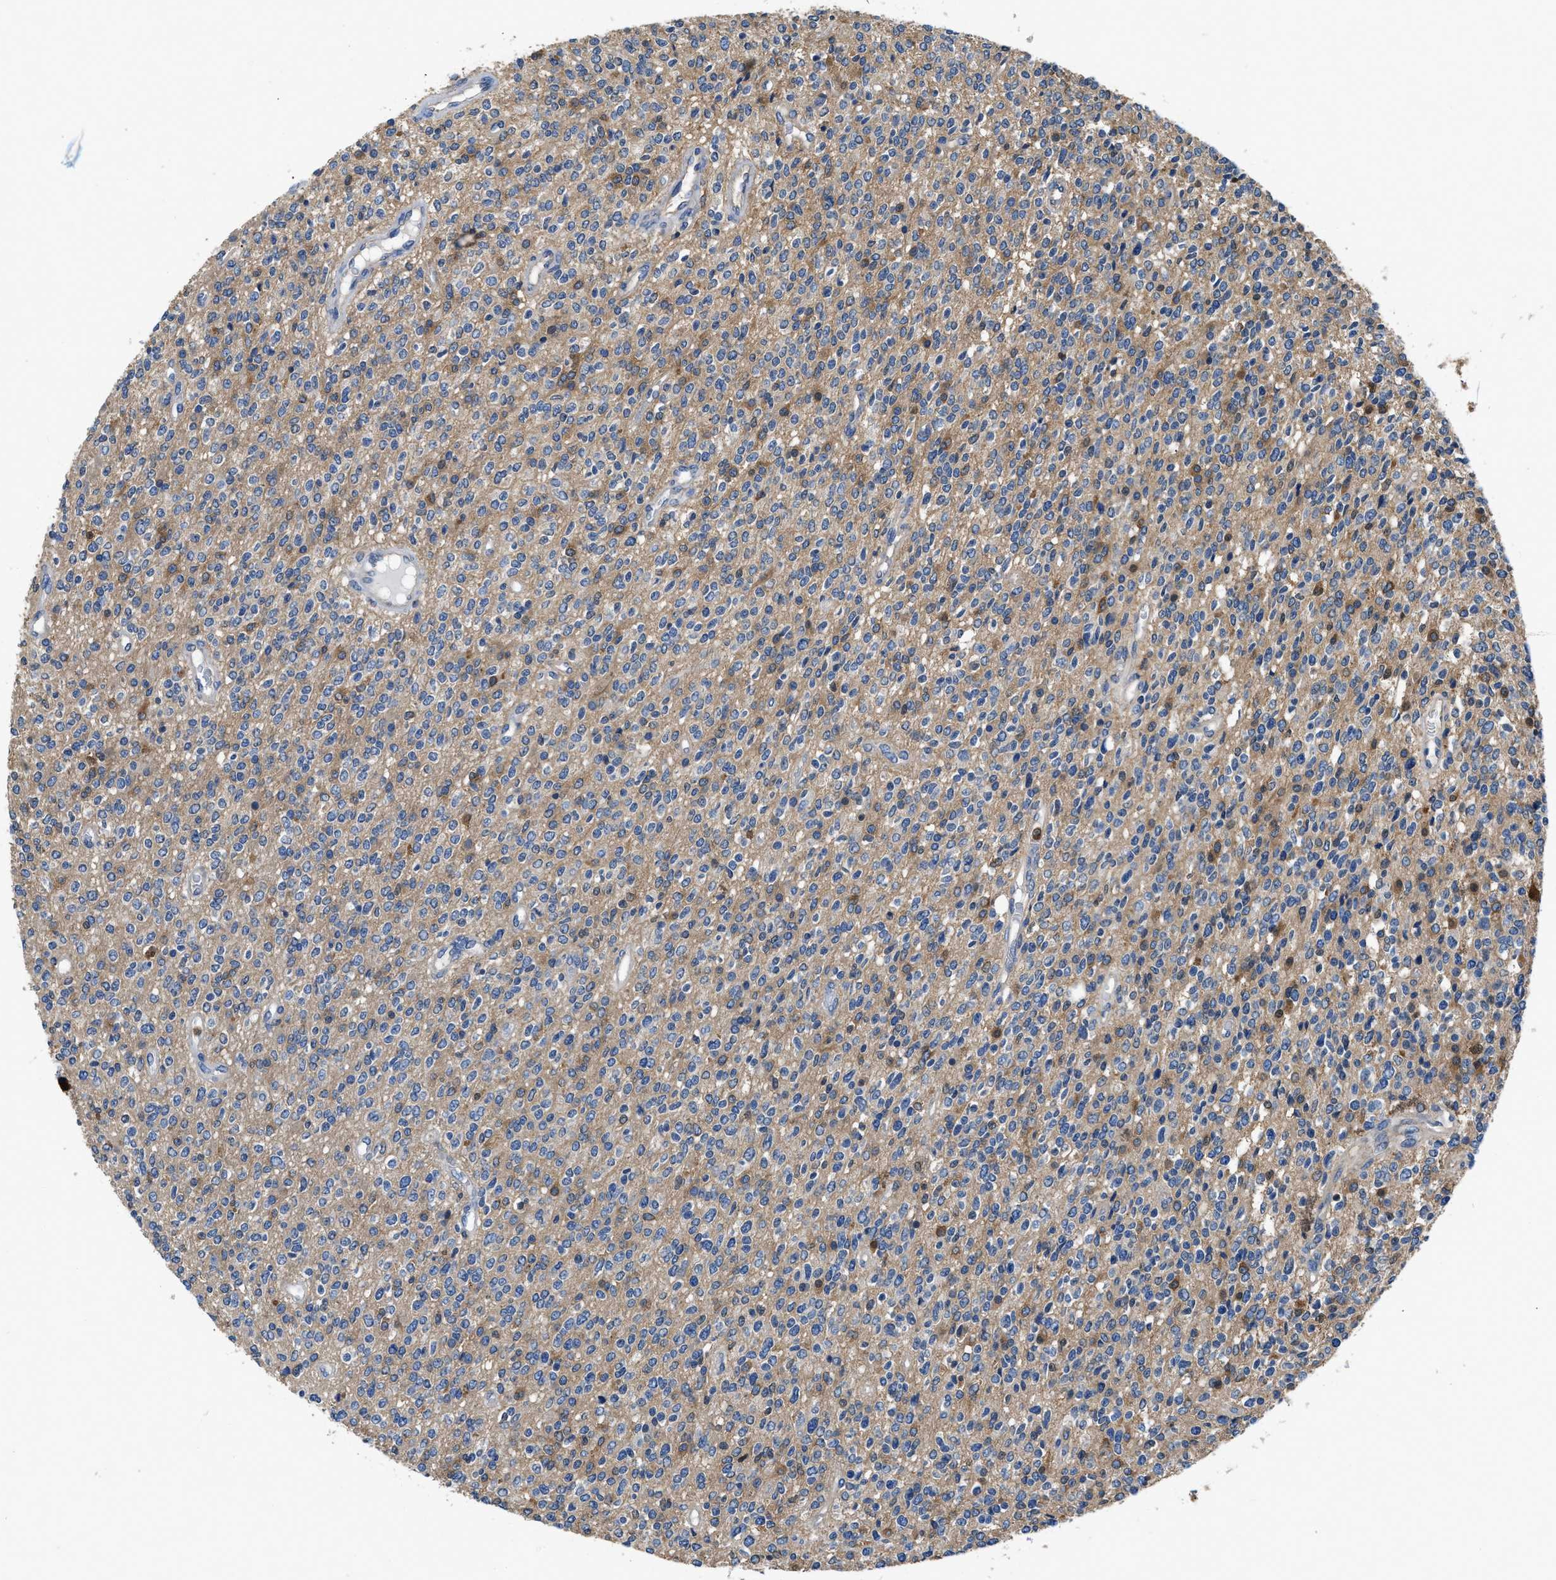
{"staining": {"intensity": "moderate", "quantity": "25%-75%", "location": "cytoplasmic/membranous"}, "tissue": "glioma", "cell_type": "Tumor cells", "image_type": "cancer", "snomed": [{"axis": "morphology", "description": "Glioma, malignant, High grade"}, {"axis": "topography", "description": "Brain"}], "caption": "Human high-grade glioma (malignant) stained for a protein (brown) demonstrates moderate cytoplasmic/membranous positive staining in approximately 25%-75% of tumor cells.", "gene": "PKM", "patient": {"sex": "male", "age": 34}}